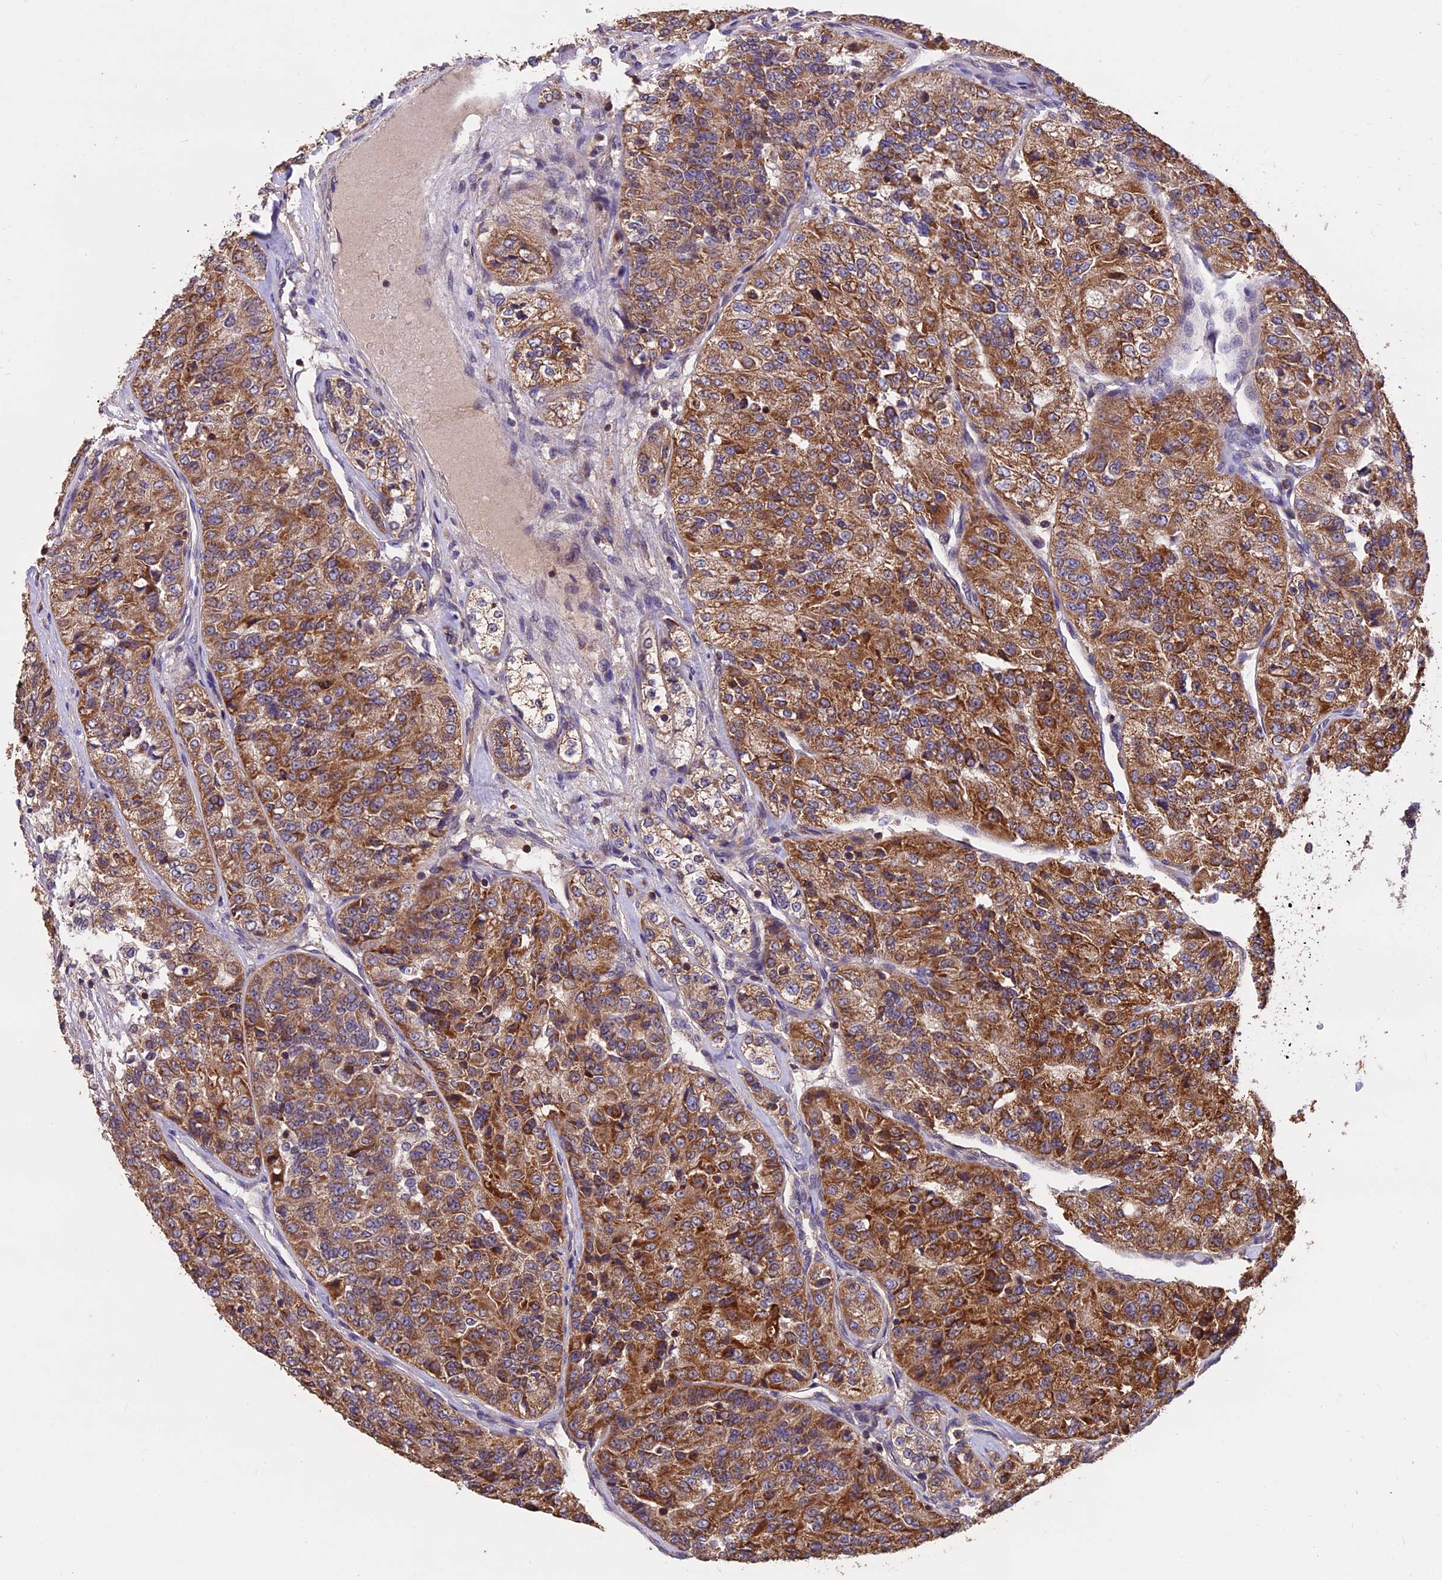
{"staining": {"intensity": "moderate", "quantity": ">75%", "location": "cytoplasmic/membranous"}, "tissue": "renal cancer", "cell_type": "Tumor cells", "image_type": "cancer", "snomed": [{"axis": "morphology", "description": "Adenocarcinoma, NOS"}, {"axis": "topography", "description": "Kidney"}], "caption": "High-magnification brightfield microscopy of renal cancer (adenocarcinoma) stained with DAB (3,3'-diaminobenzidine) (brown) and counterstained with hematoxylin (blue). tumor cells exhibit moderate cytoplasmic/membranous expression is present in approximately>75% of cells. The staining was performed using DAB (3,3'-diaminobenzidine) to visualize the protein expression in brown, while the nuclei were stained in blue with hematoxylin (Magnification: 20x).", "gene": "PKD2L2", "patient": {"sex": "female", "age": 63}}